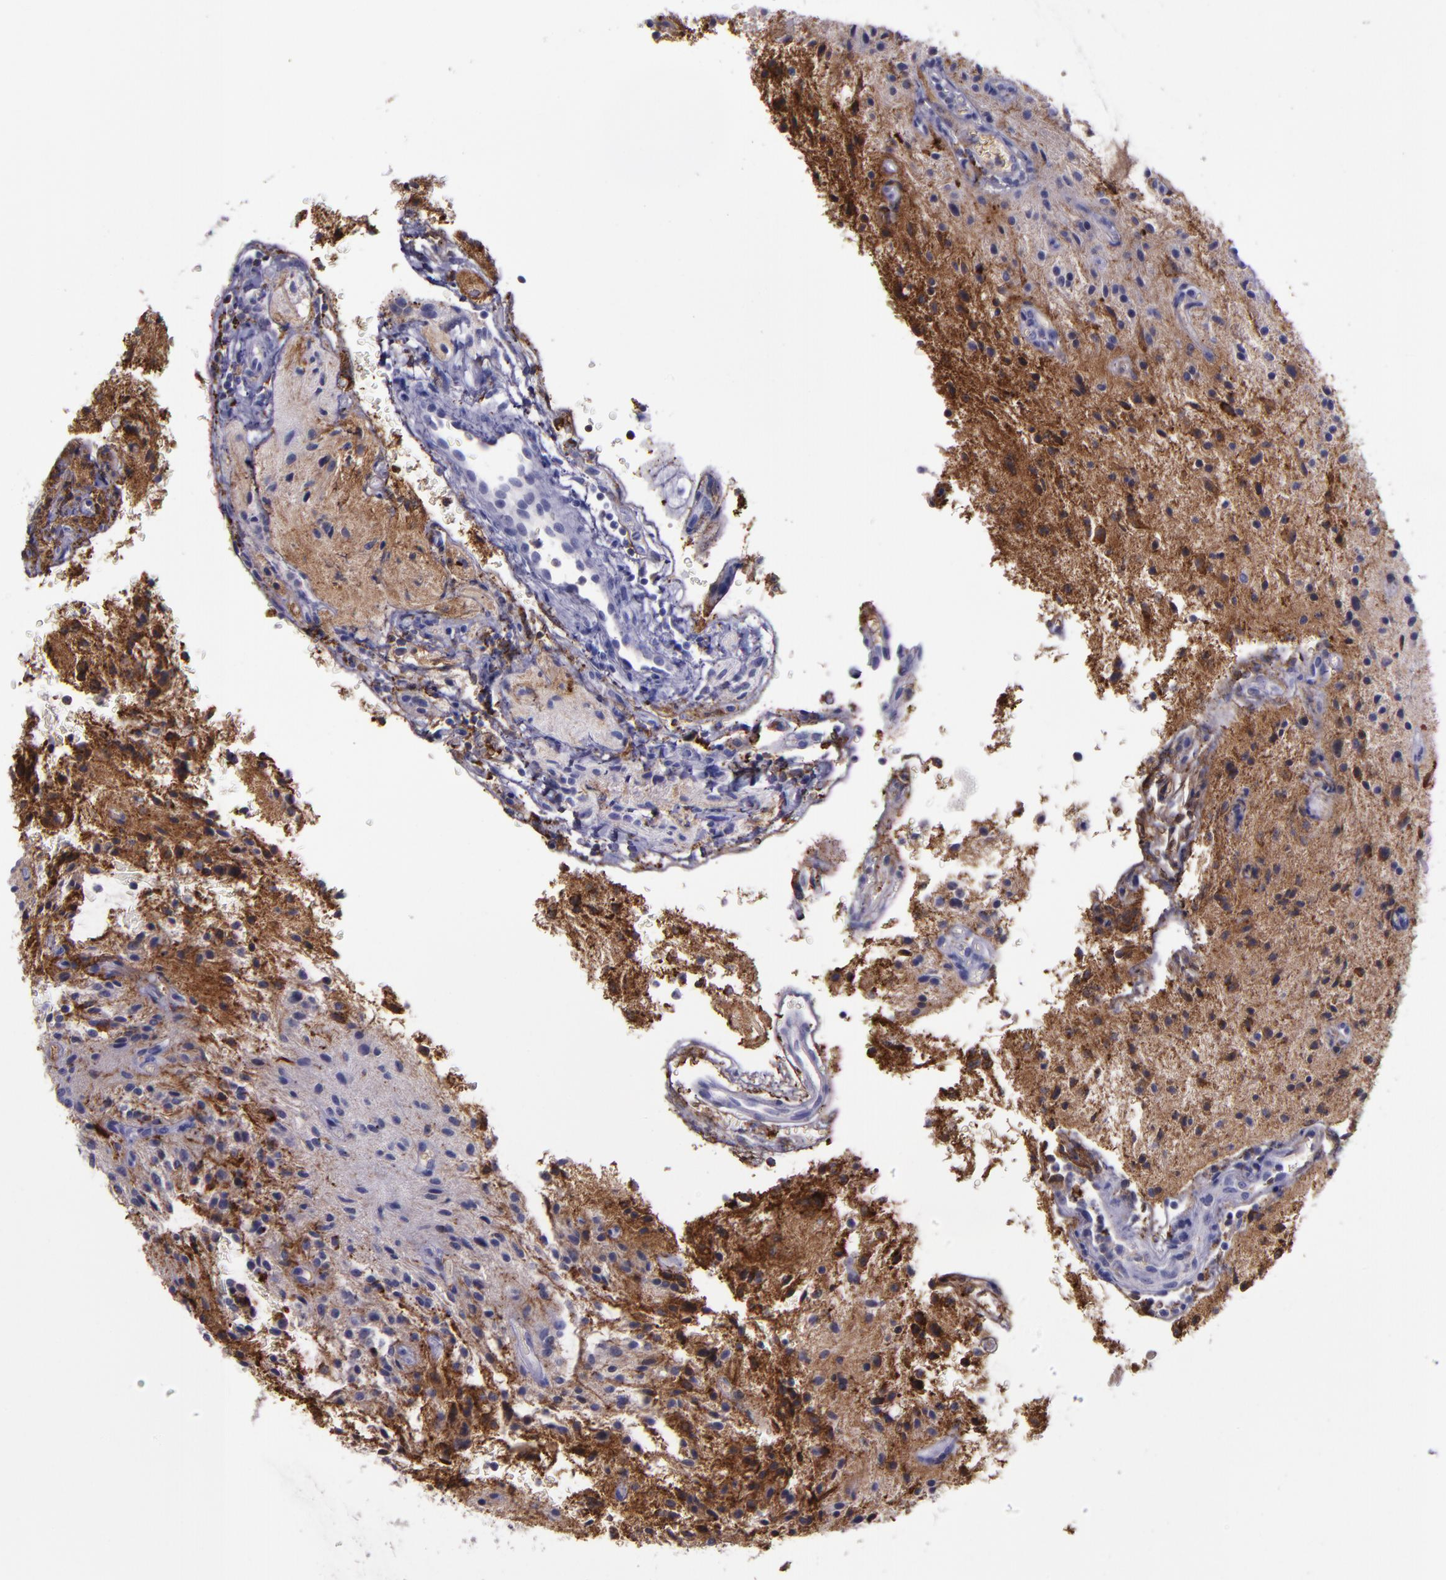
{"staining": {"intensity": "negative", "quantity": "none", "location": "none"}, "tissue": "glioma", "cell_type": "Tumor cells", "image_type": "cancer", "snomed": [{"axis": "morphology", "description": "Glioma, malignant, NOS"}, {"axis": "topography", "description": "Cerebellum"}], "caption": "DAB immunohistochemical staining of malignant glioma displays no significant expression in tumor cells.", "gene": "APOH", "patient": {"sex": "female", "age": 10}}